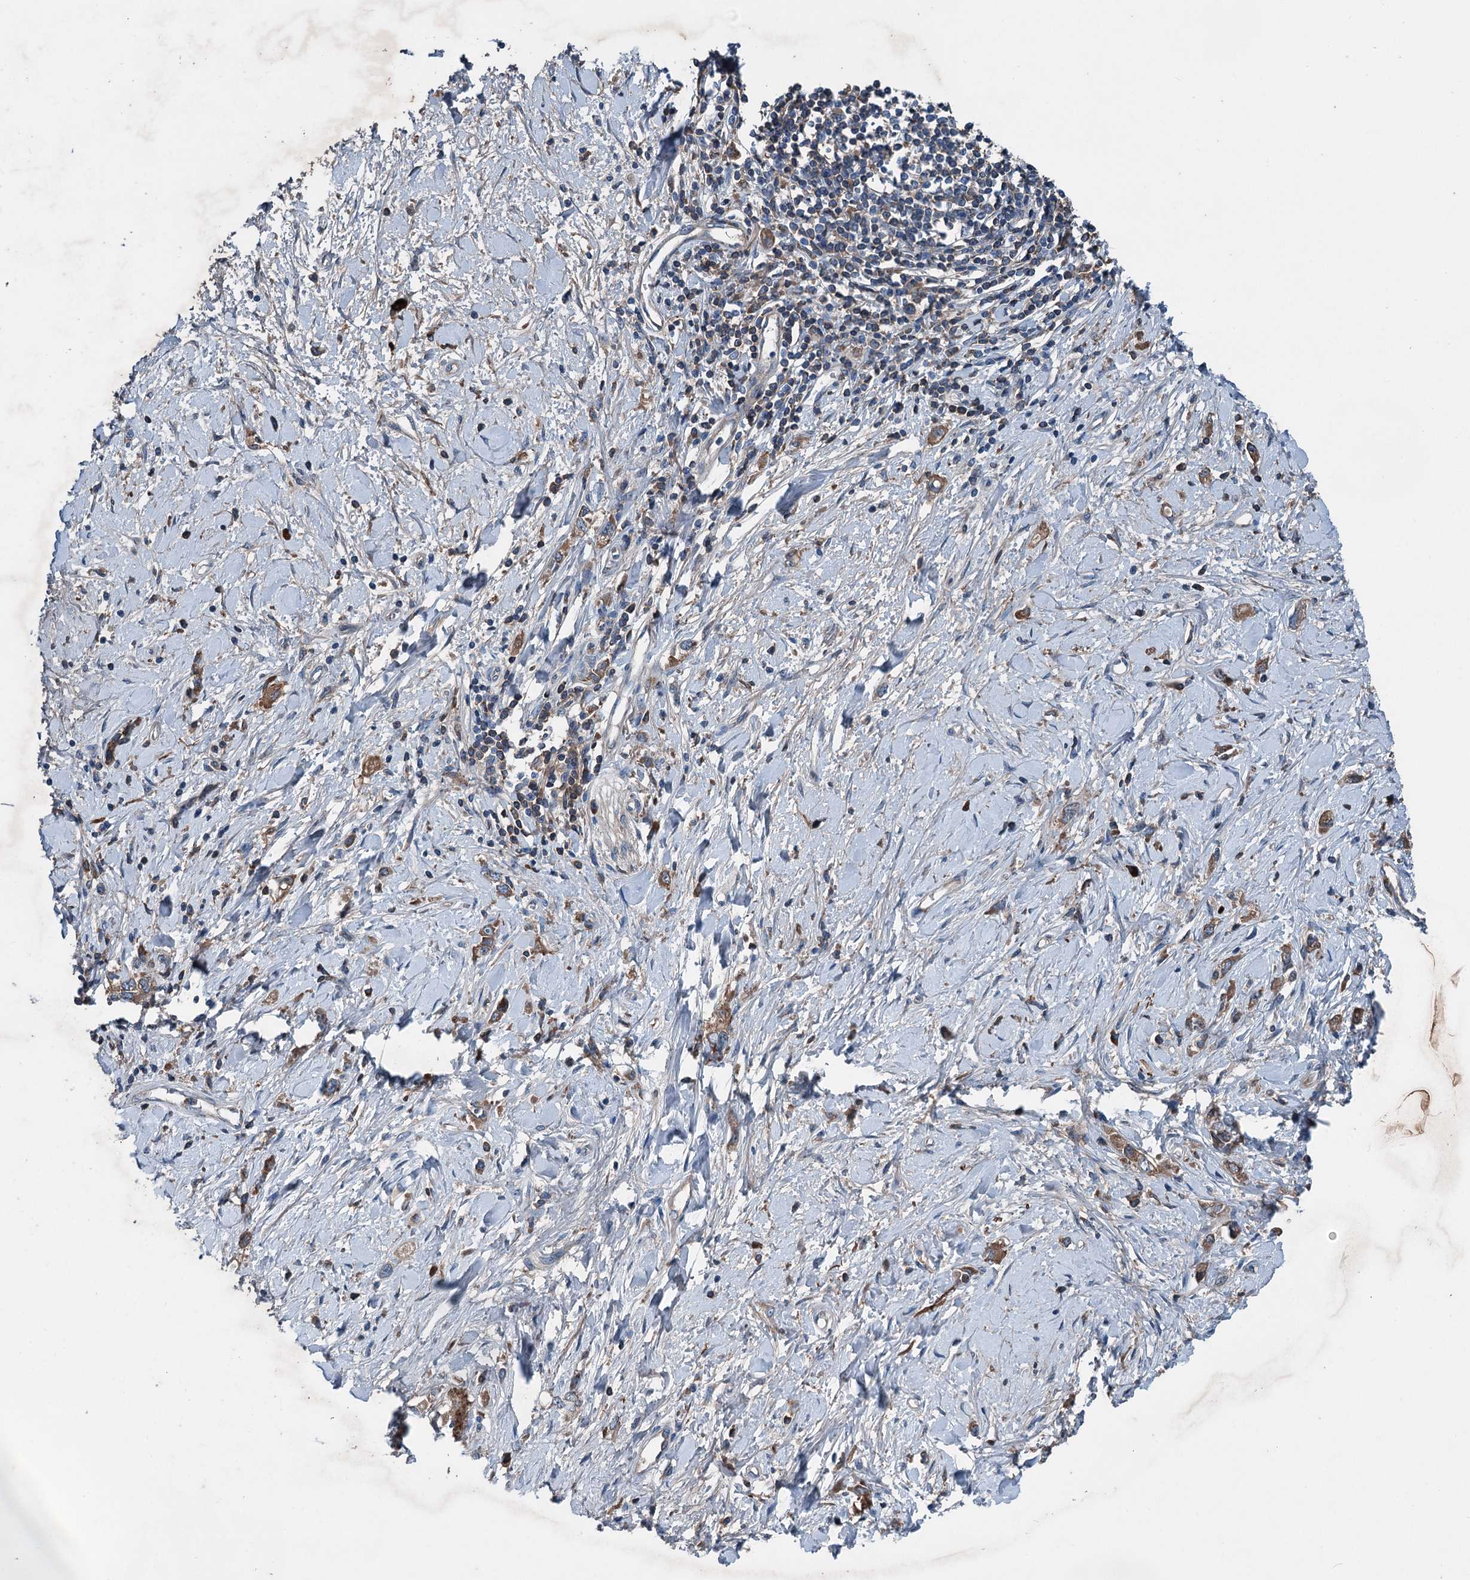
{"staining": {"intensity": "moderate", "quantity": "<25%", "location": "cytoplasmic/membranous"}, "tissue": "stomach cancer", "cell_type": "Tumor cells", "image_type": "cancer", "snomed": [{"axis": "morphology", "description": "Adenocarcinoma, NOS"}, {"axis": "topography", "description": "Stomach"}], "caption": "Protein expression analysis of human stomach cancer reveals moderate cytoplasmic/membranous staining in approximately <25% of tumor cells.", "gene": "PDSS1", "patient": {"sex": "female", "age": 76}}